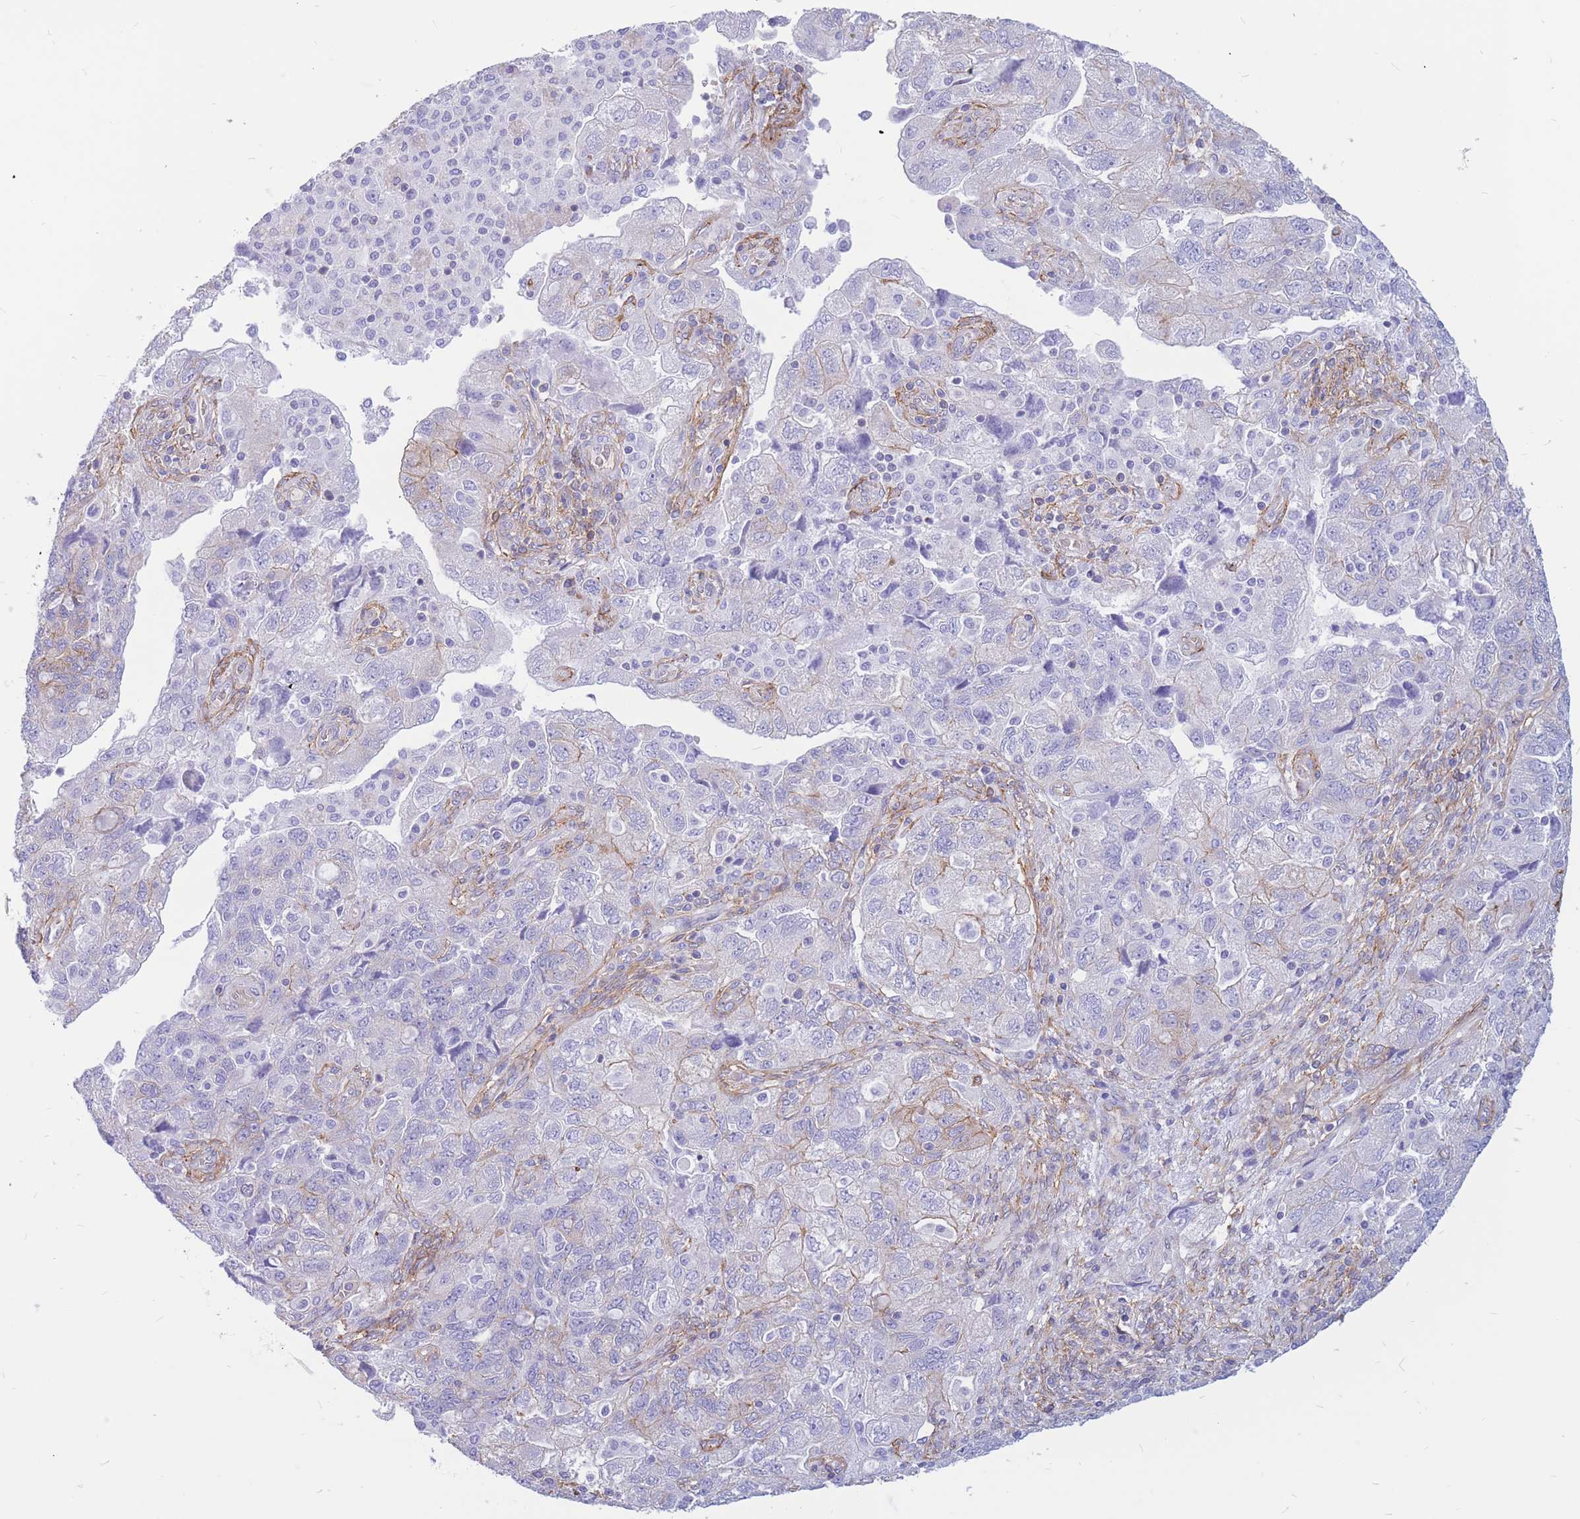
{"staining": {"intensity": "moderate", "quantity": "<25%", "location": "cytoplasmic/membranous"}, "tissue": "ovarian cancer", "cell_type": "Tumor cells", "image_type": "cancer", "snomed": [{"axis": "morphology", "description": "Carcinoma, endometroid"}, {"axis": "topography", "description": "Ovary"}], "caption": "Protein analysis of ovarian cancer (endometroid carcinoma) tissue reveals moderate cytoplasmic/membranous staining in about <25% of tumor cells.", "gene": "ADD2", "patient": {"sex": "female", "age": 51}}